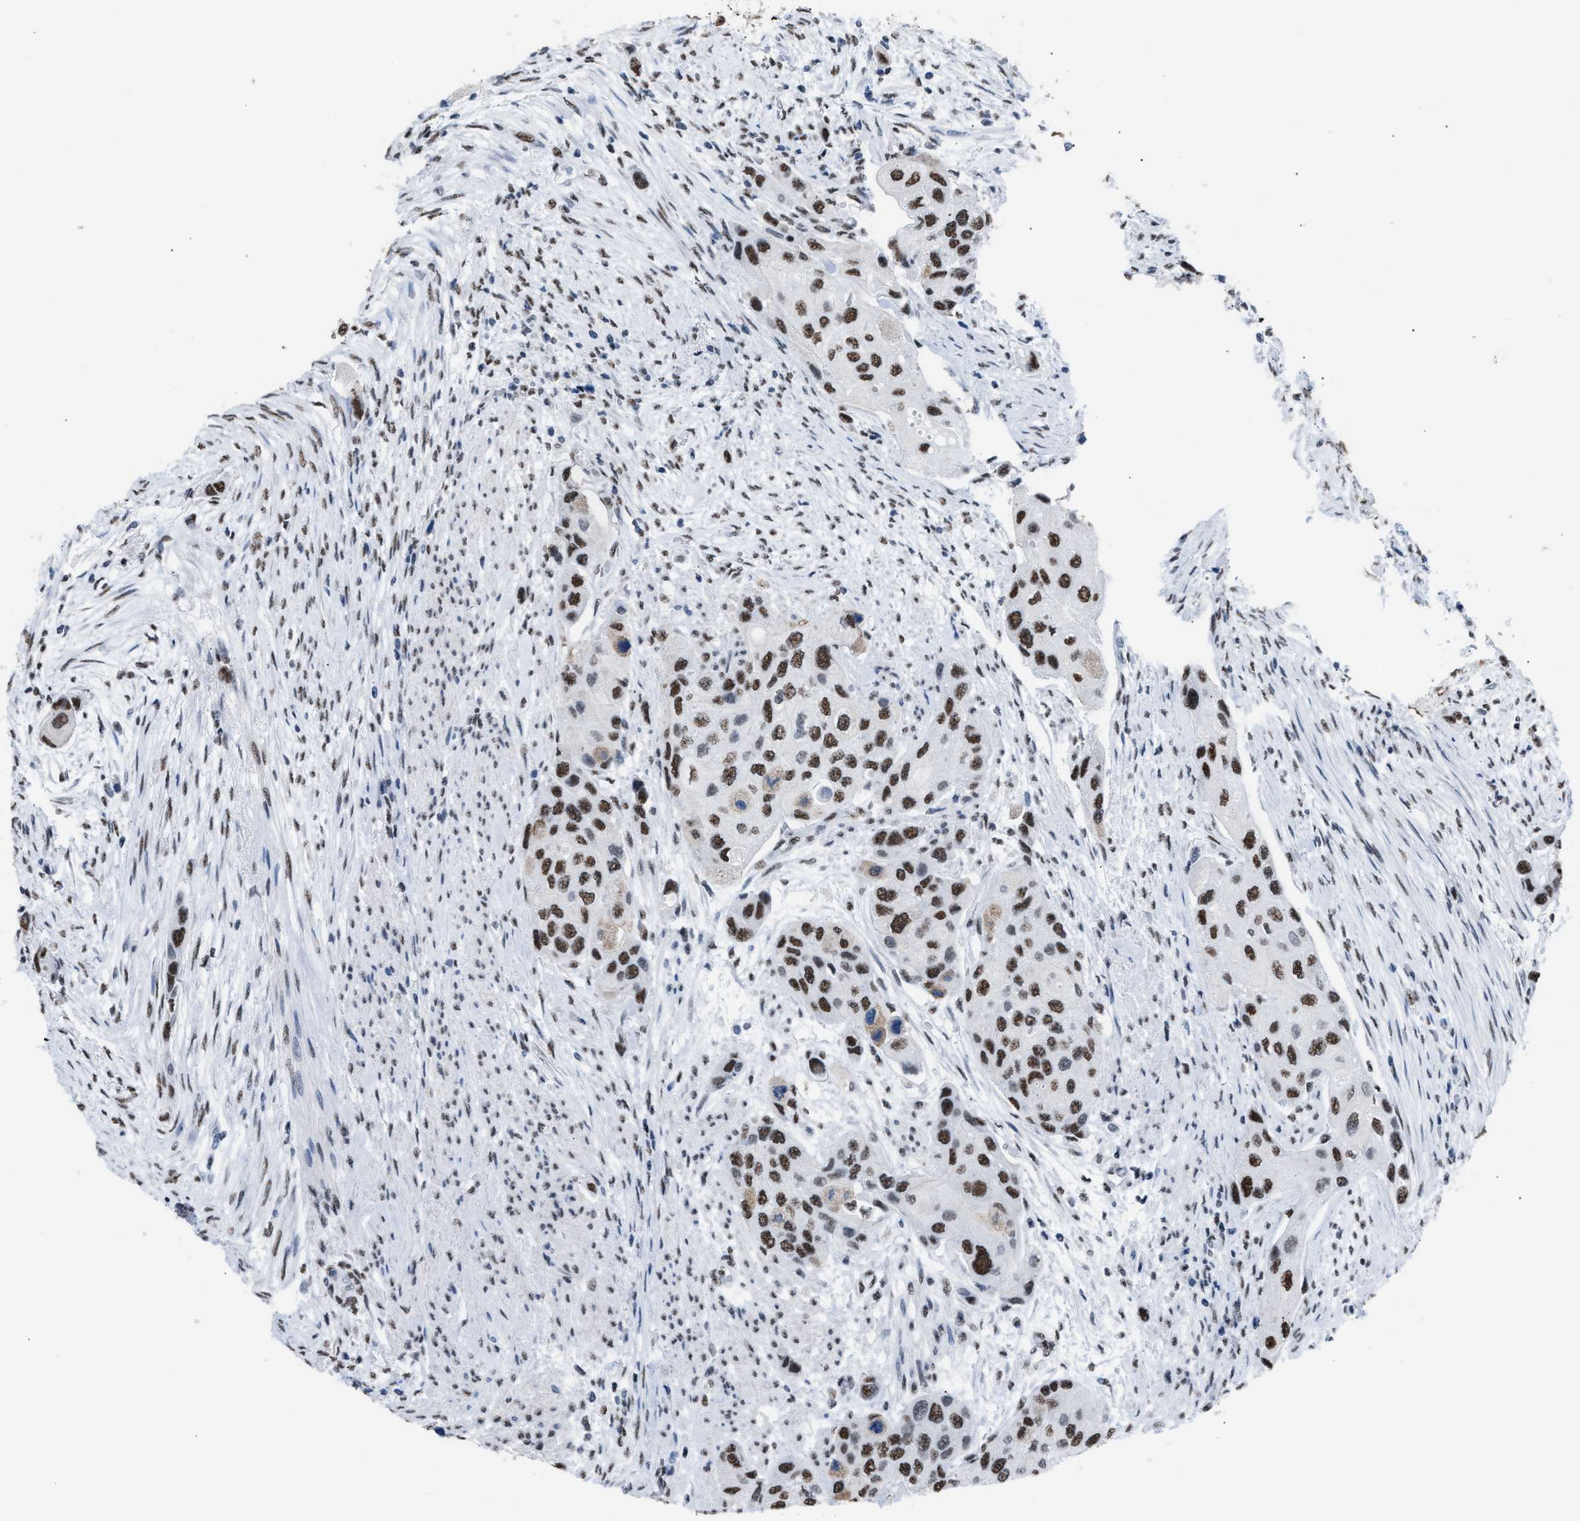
{"staining": {"intensity": "strong", "quantity": ">75%", "location": "nuclear"}, "tissue": "urothelial cancer", "cell_type": "Tumor cells", "image_type": "cancer", "snomed": [{"axis": "morphology", "description": "Urothelial carcinoma, High grade"}, {"axis": "topography", "description": "Urinary bladder"}], "caption": "Urothelial cancer stained with immunohistochemistry shows strong nuclear expression in about >75% of tumor cells.", "gene": "CCAR2", "patient": {"sex": "female", "age": 56}}